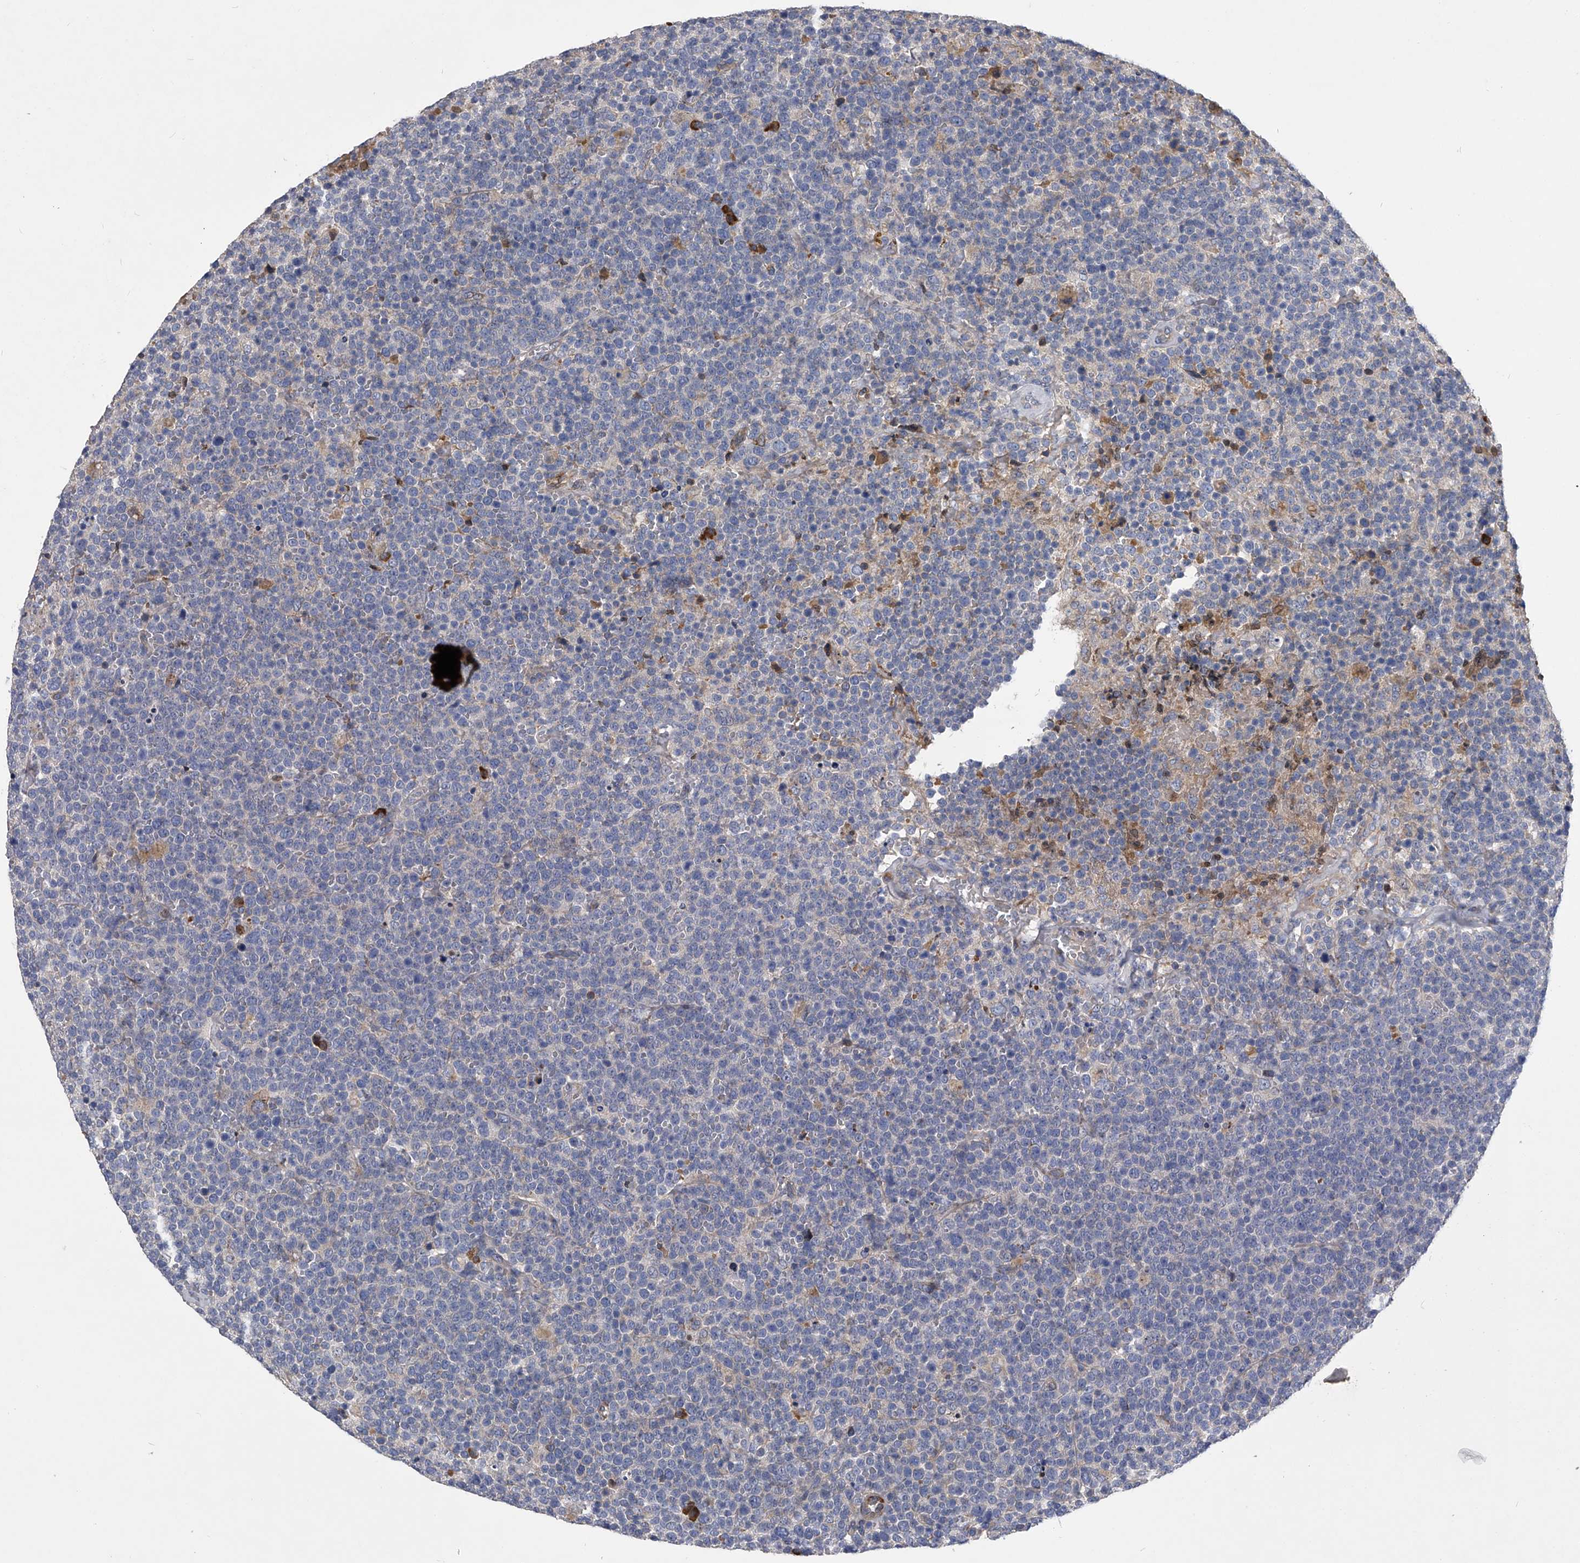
{"staining": {"intensity": "negative", "quantity": "none", "location": "none"}, "tissue": "lymphoma", "cell_type": "Tumor cells", "image_type": "cancer", "snomed": [{"axis": "morphology", "description": "Malignant lymphoma, non-Hodgkin's type, High grade"}, {"axis": "topography", "description": "Lymph node"}], "caption": "Tumor cells are negative for brown protein staining in lymphoma.", "gene": "CCR4", "patient": {"sex": "male", "age": 61}}